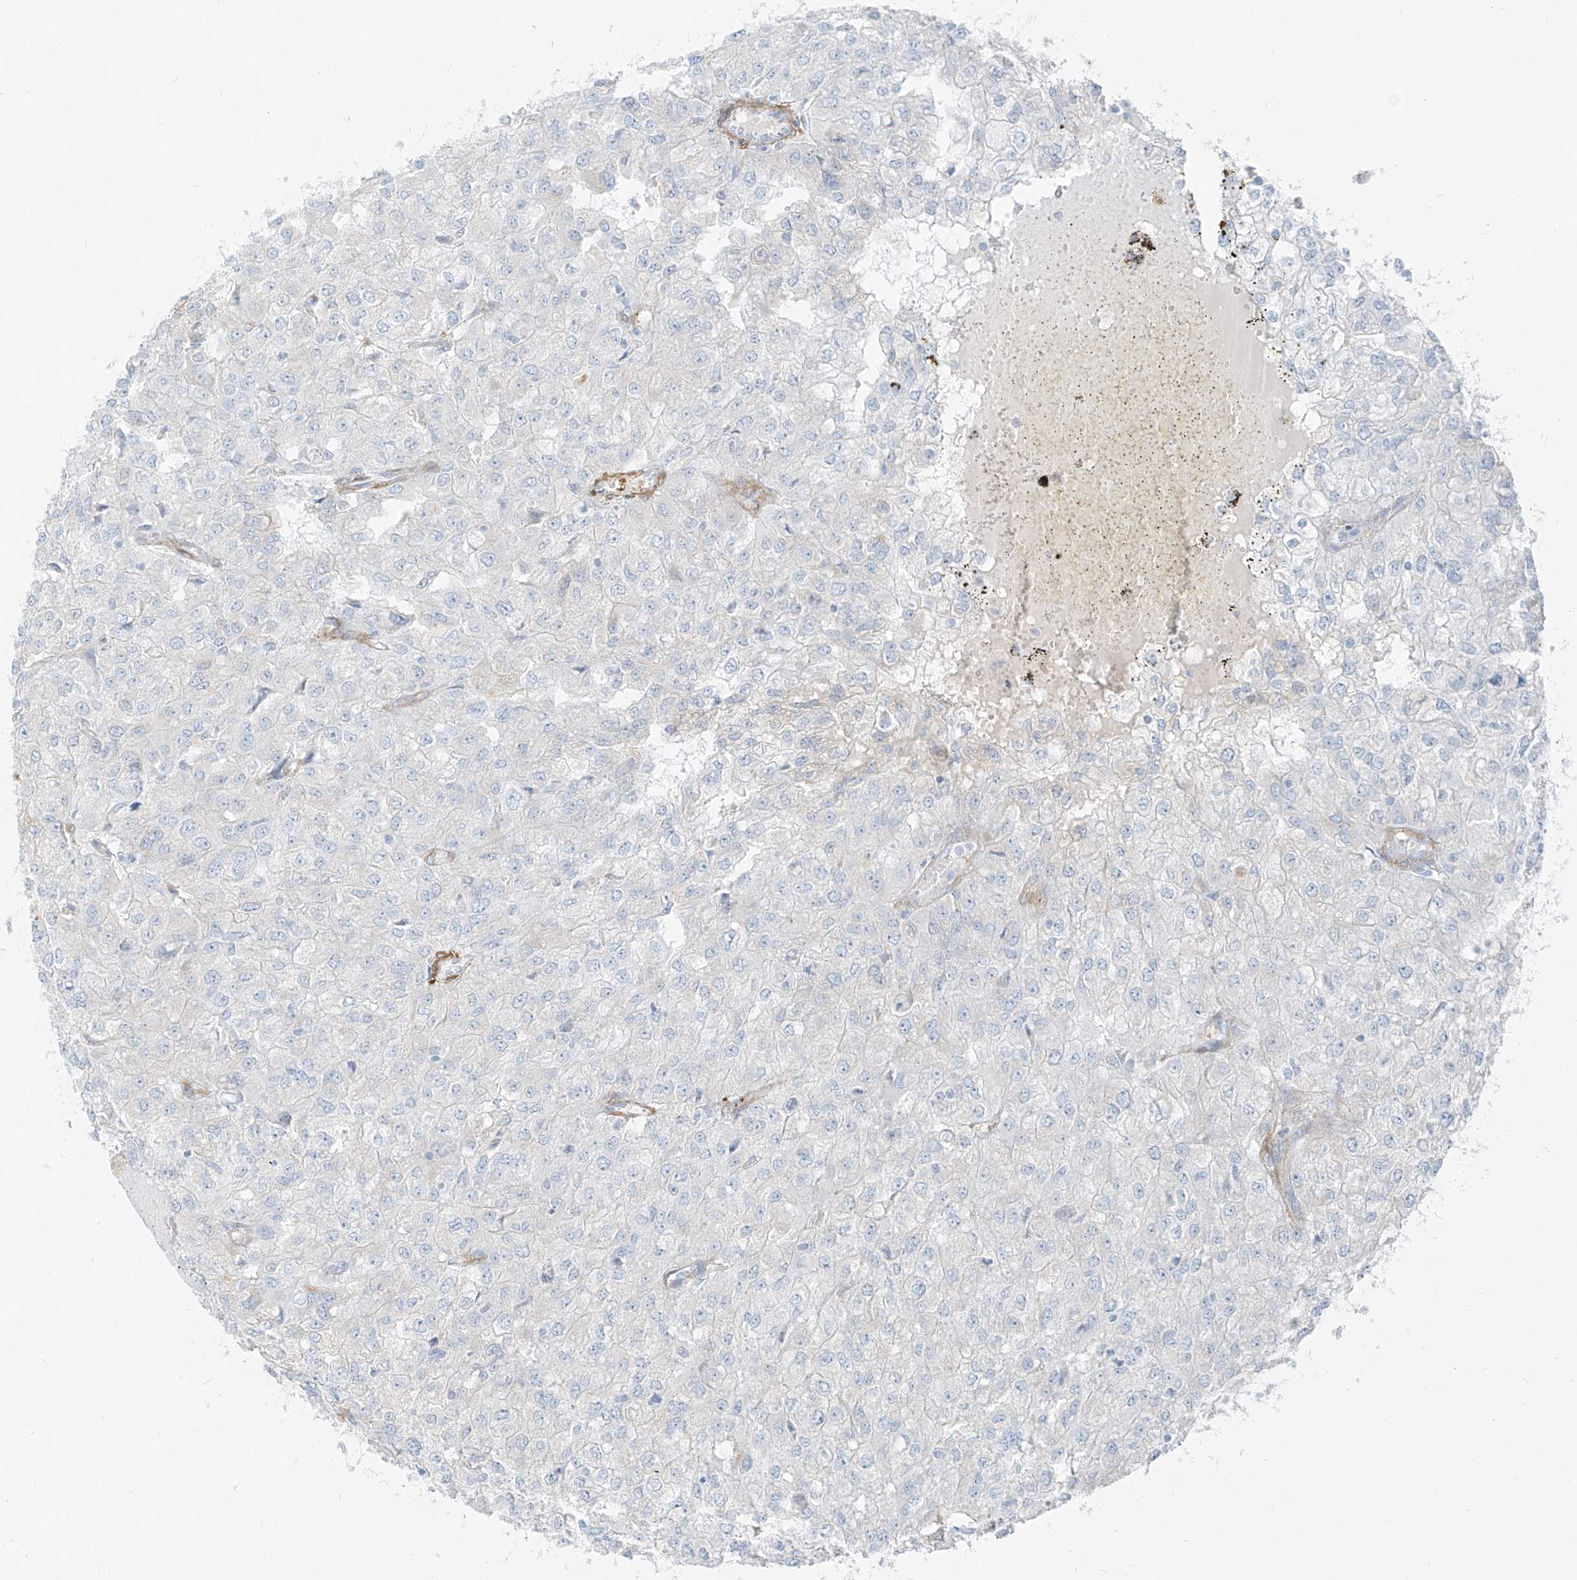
{"staining": {"intensity": "negative", "quantity": "none", "location": "none"}, "tissue": "renal cancer", "cell_type": "Tumor cells", "image_type": "cancer", "snomed": [{"axis": "morphology", "description": "Adenocarcinoma, NOS"}, {"axis": "topography", "description": "Kidney"}], "caption": "IHC of human adenocarcinoma (renal) displays no expression in tumor cells.", "gene": "SMCP", "patient": {"sex": "female", "age": 54}}